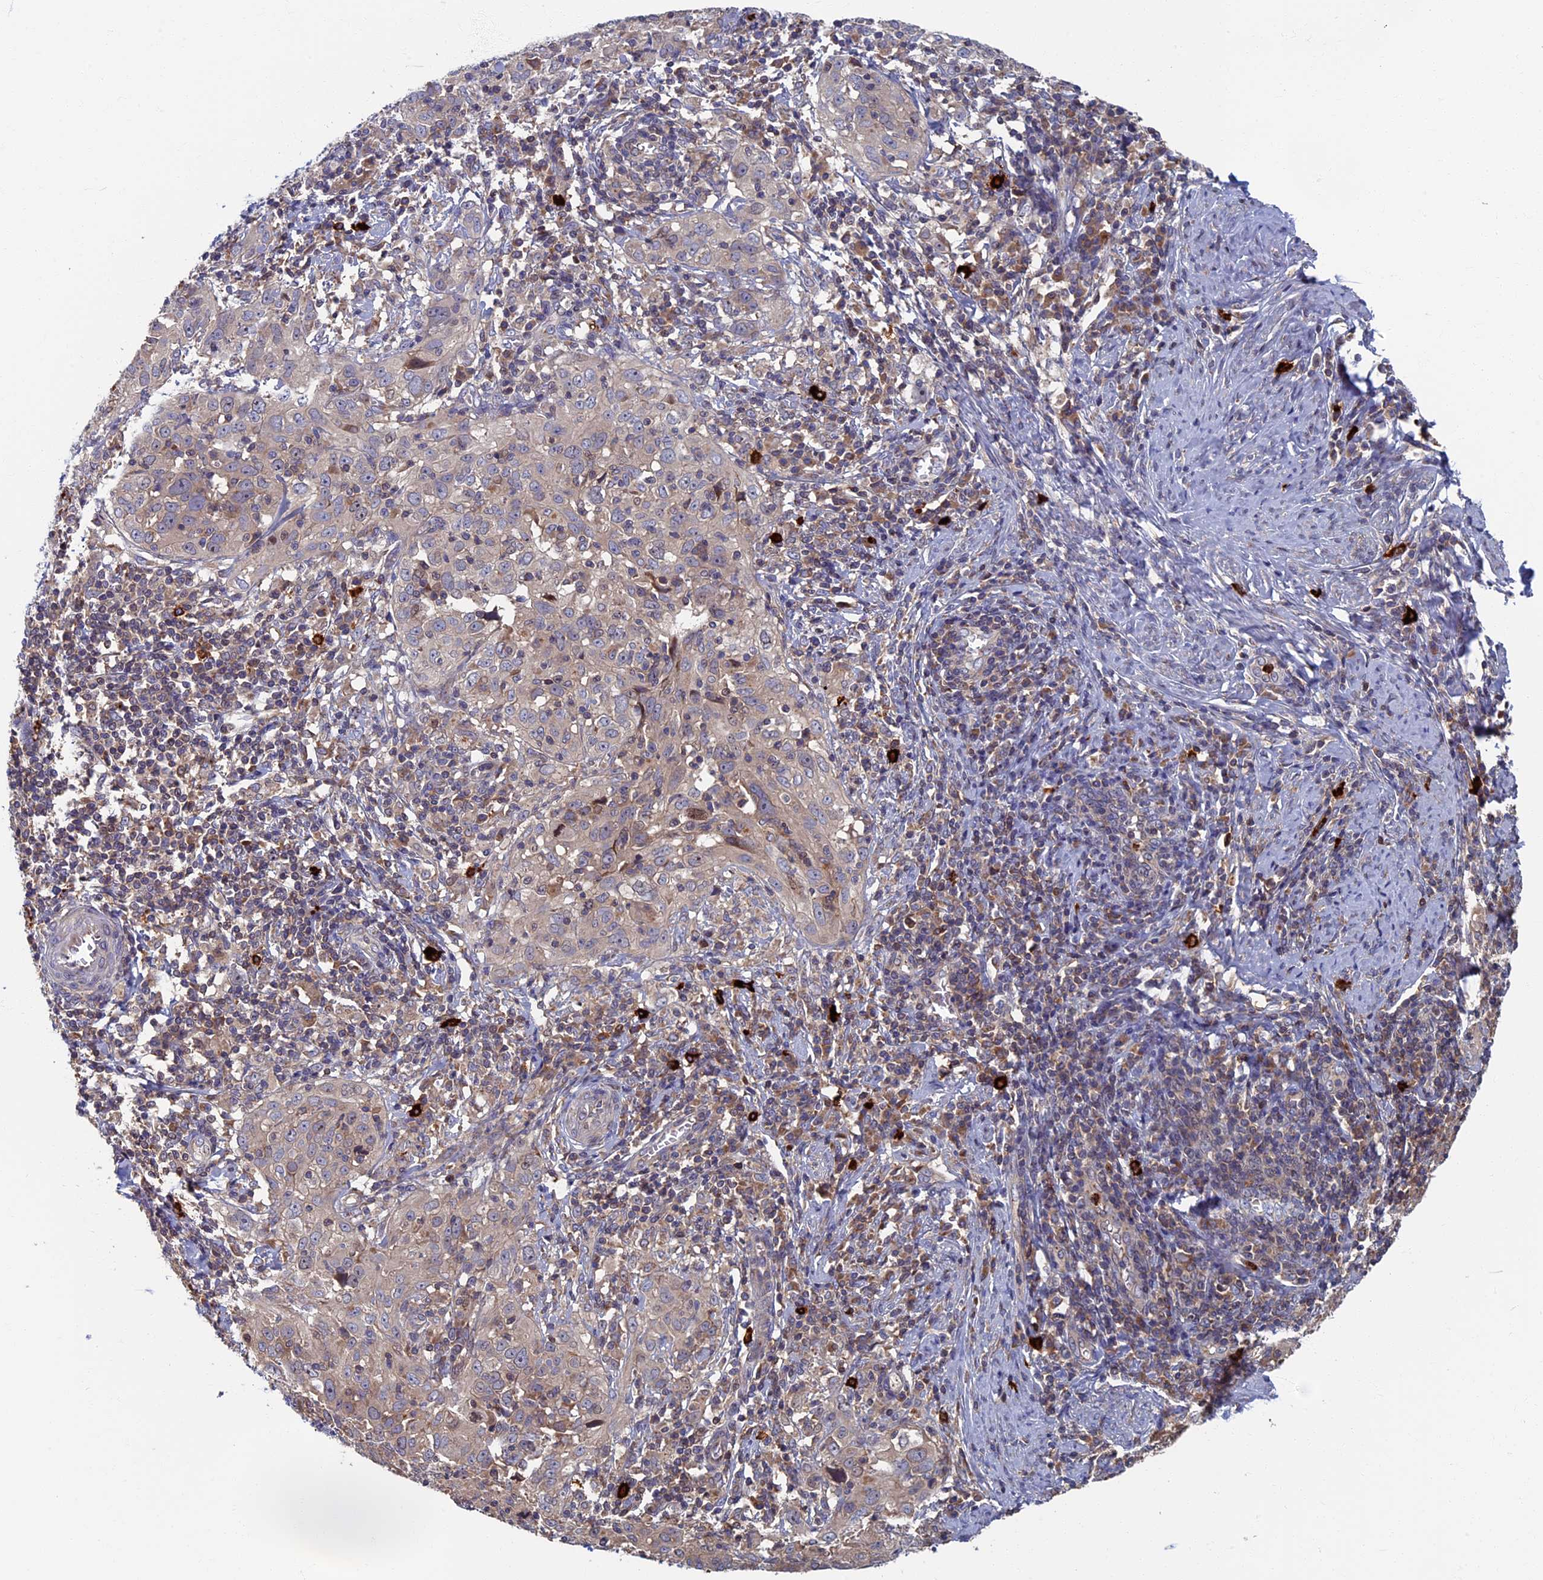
{"staining": {"intensity": "weak", "quantity": "25%-75%", "location": "cytoplasmic/membranous"}, "tissue": "cervical cancer", "cell_type": "Tumor cells", "image_type": "cancer", "snomed": [{"axis": "morphology", "description": "Normal tissue, NOS"}, {"axis": "morphology", "description": "Squamous cell carcinoma, NOS"}, {"axis": "topography", "description": "Cervix"}], "caption": "IHC photomicrograph of squamous cell carcinoma (cervical) stained for a protein (brown), which demonstrates low levels of weak cytoplasmic/membranous positivity in approximately 25%-75% of tumor cells.", "gene": "TNK2", "patient": {"sex": "female", "age": 31}}